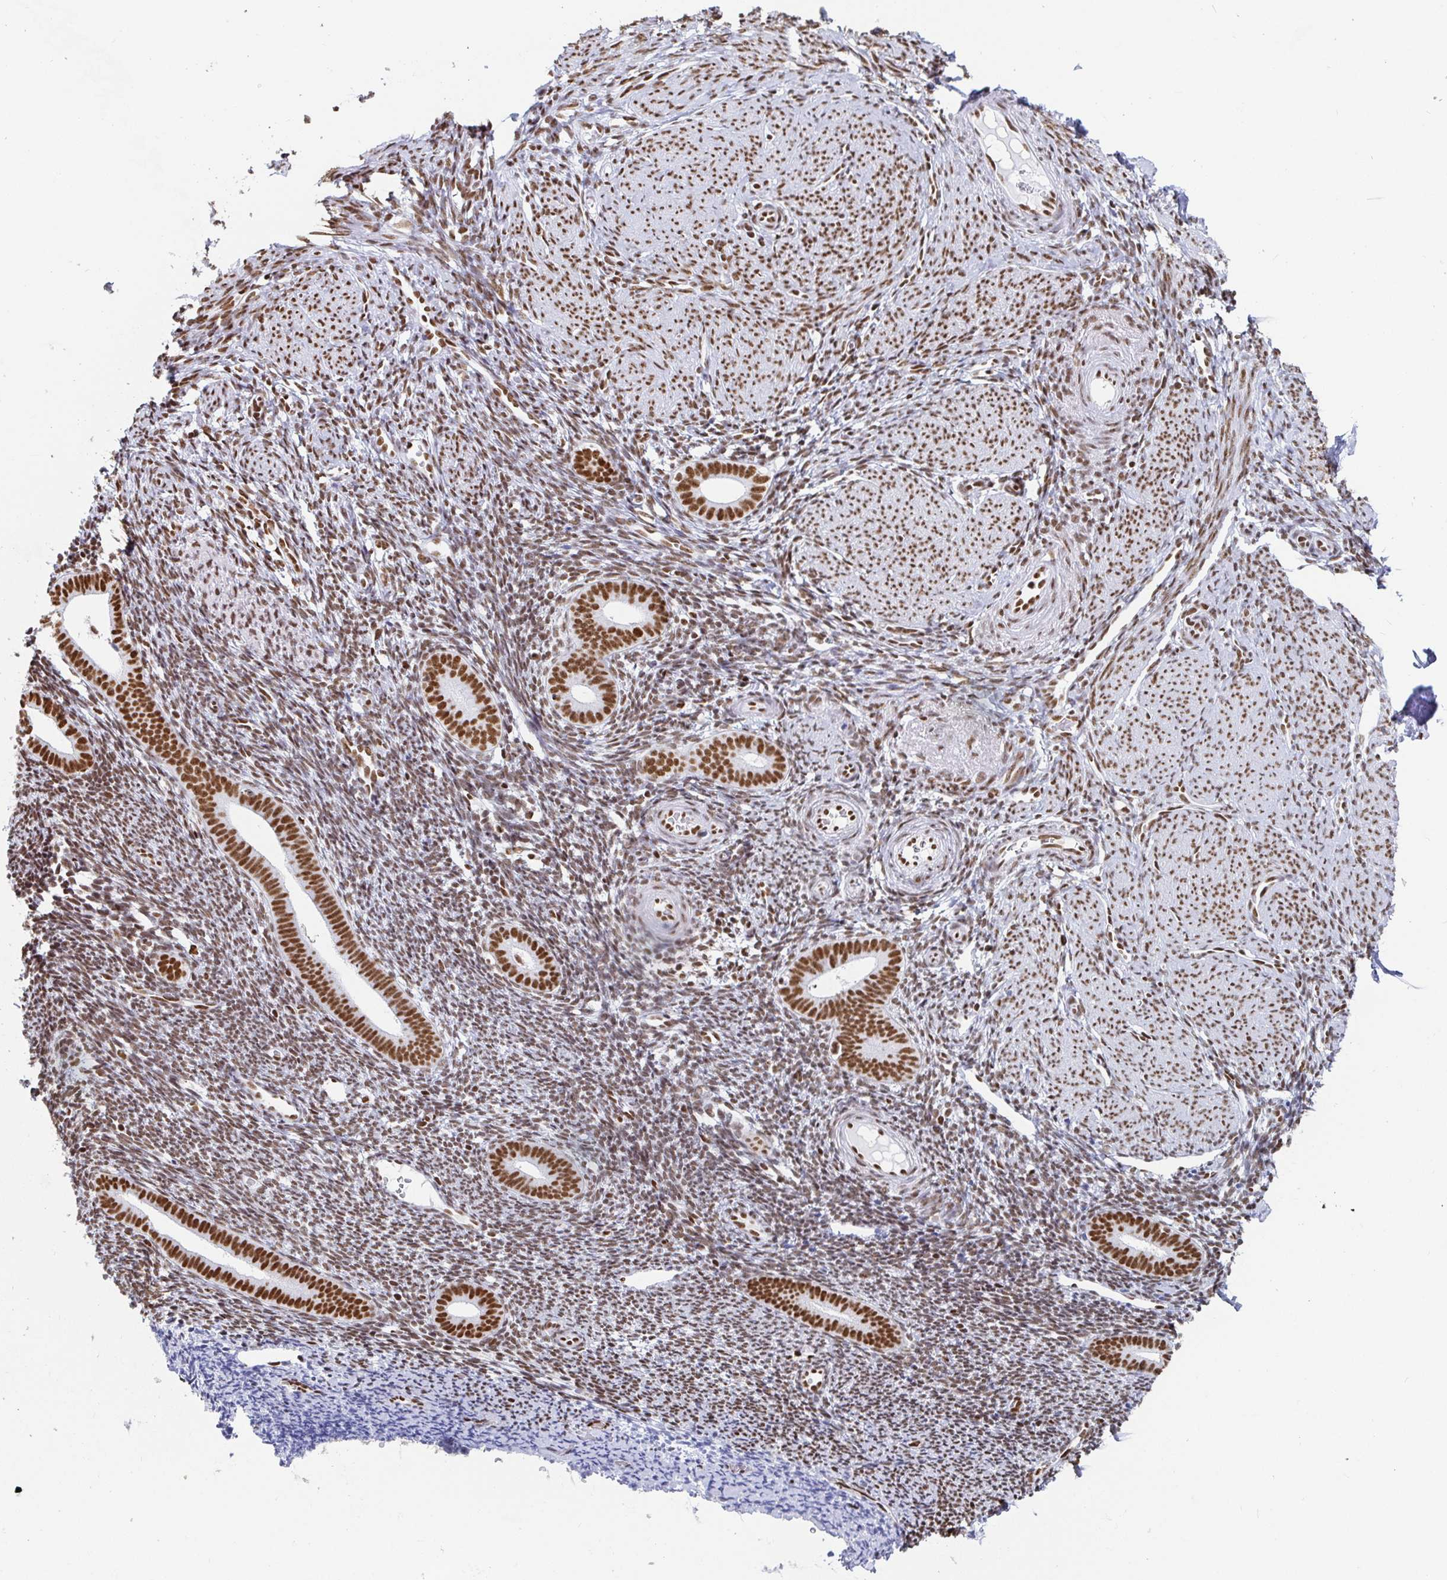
{"staining": {"intensity": "moderate", "quantity": "25%-75%", "location": "nuclear"}, "tissue": "endometrium", "cell_type": "Cells in endometrial stroma", "image_type": "normal", "snomed": [{"axis": "morphology", "description": "Normal tissue, NOS"}, {"axis": "topography", "description": "Endometrium"}], "caption": "Normal endometrium reveals moderate nuclear positivity in approximately 25%-75% of cells in endometrial stroma, visualized by immunohistochemistry. The protein is stained brown, and the nuclei are stained in blue (DAB (3,3'-diaminobenzidine) IHC with brightfield microscopy, high magnification).", "gene": "EWSR1", "patient": {"sex": "female", "age": 39}}